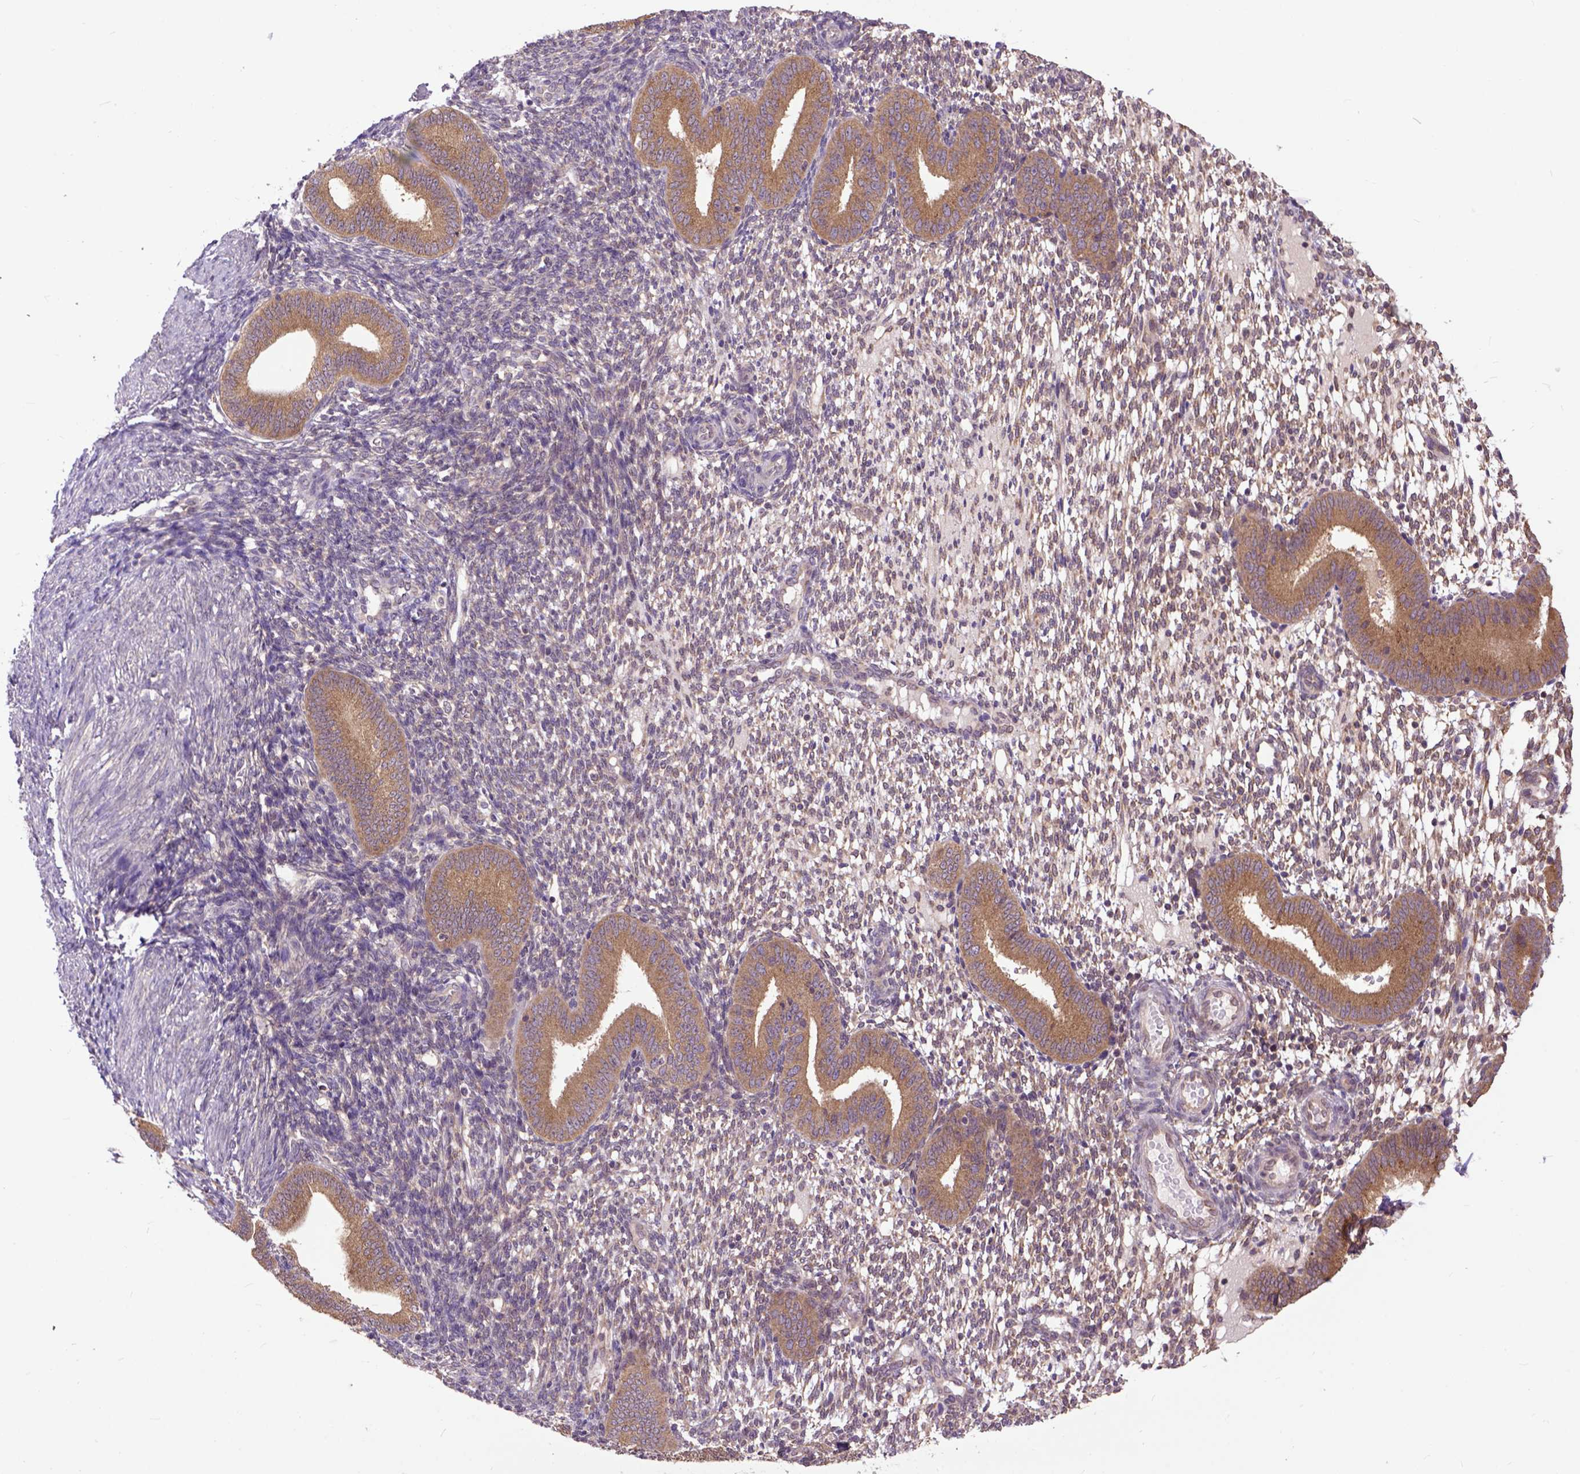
{"staining": {"intensity": "weak", "quantity": "25%-75%", "location": "cytoplasmic/membranous"}, "tissue": "endometrium", "cell_type": "Cells in endometrial stroma", "image_type": "normal", "snomed": [{"axis": "morphology", "description": "Normal tissue, NOS"}, {"axis": "topography", "description": "Endometrium"}], "caption": "Unremarkable endometrium displays weak cytoplasmic/membranous positivity in about 25%-75% of cells in endometrial stroma.", "gene": "ARL1", "patient": {"sex": "female", "age": 40}}